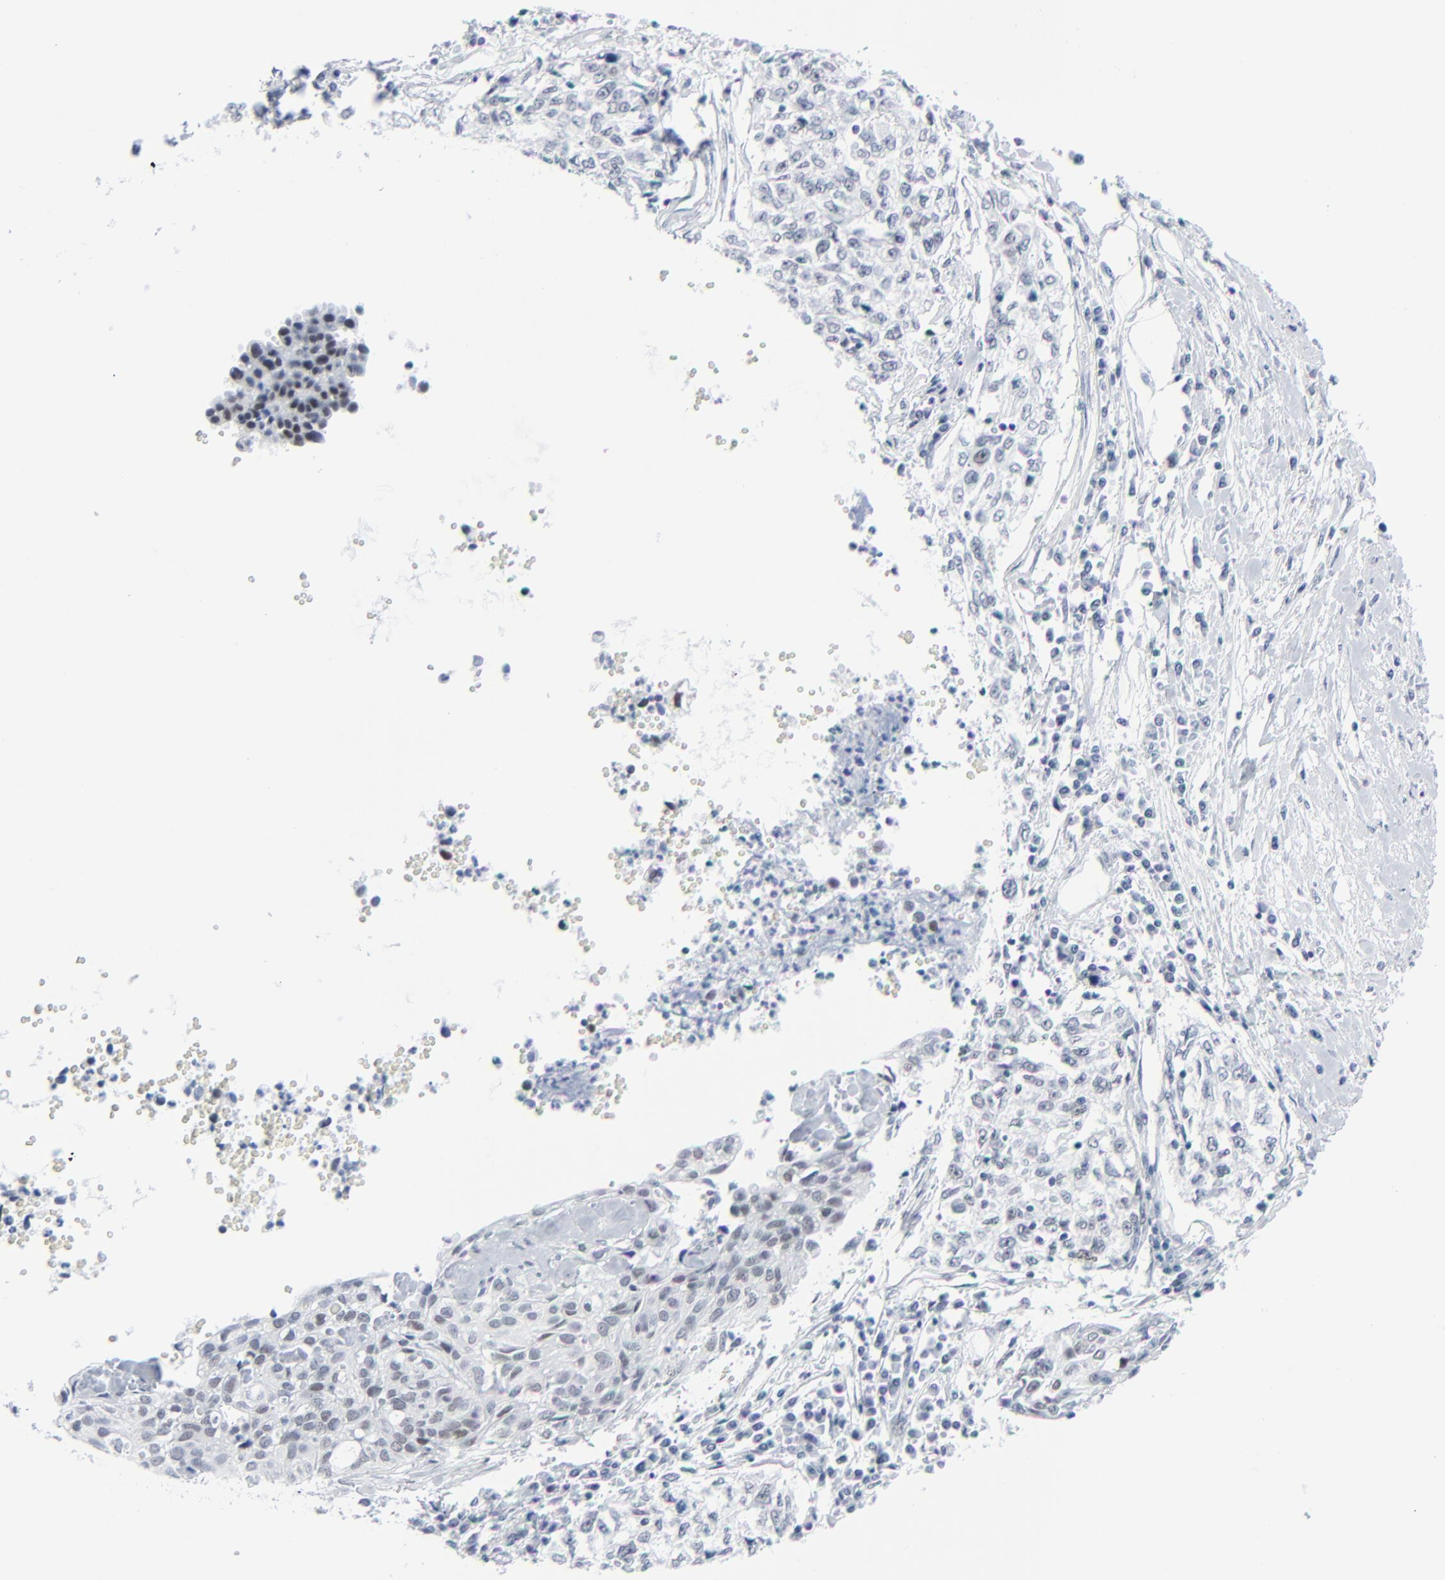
{"staining": {"intensity": "weak", "quantity": "<25%", "location": "nuclear"}, "tissue": "cervical cancer", "cell_type": "Tumor cells", "image_type": "cancer", "snomed": [{"axis": "morphology", "description": "Normal tissue, NOS"}, {"axis": "morphology", "description": "Squamous cell carcinoma, NOS"}, {"axis": "topography", "description": "Cervix"}], "caption": "Squamous cell carcinoma (cervical) was stained to show a protein in brown. There is no significant expression in tumor cells.", "gene": "SIRT1", "patient": {"sex": "female", "age": 45}}